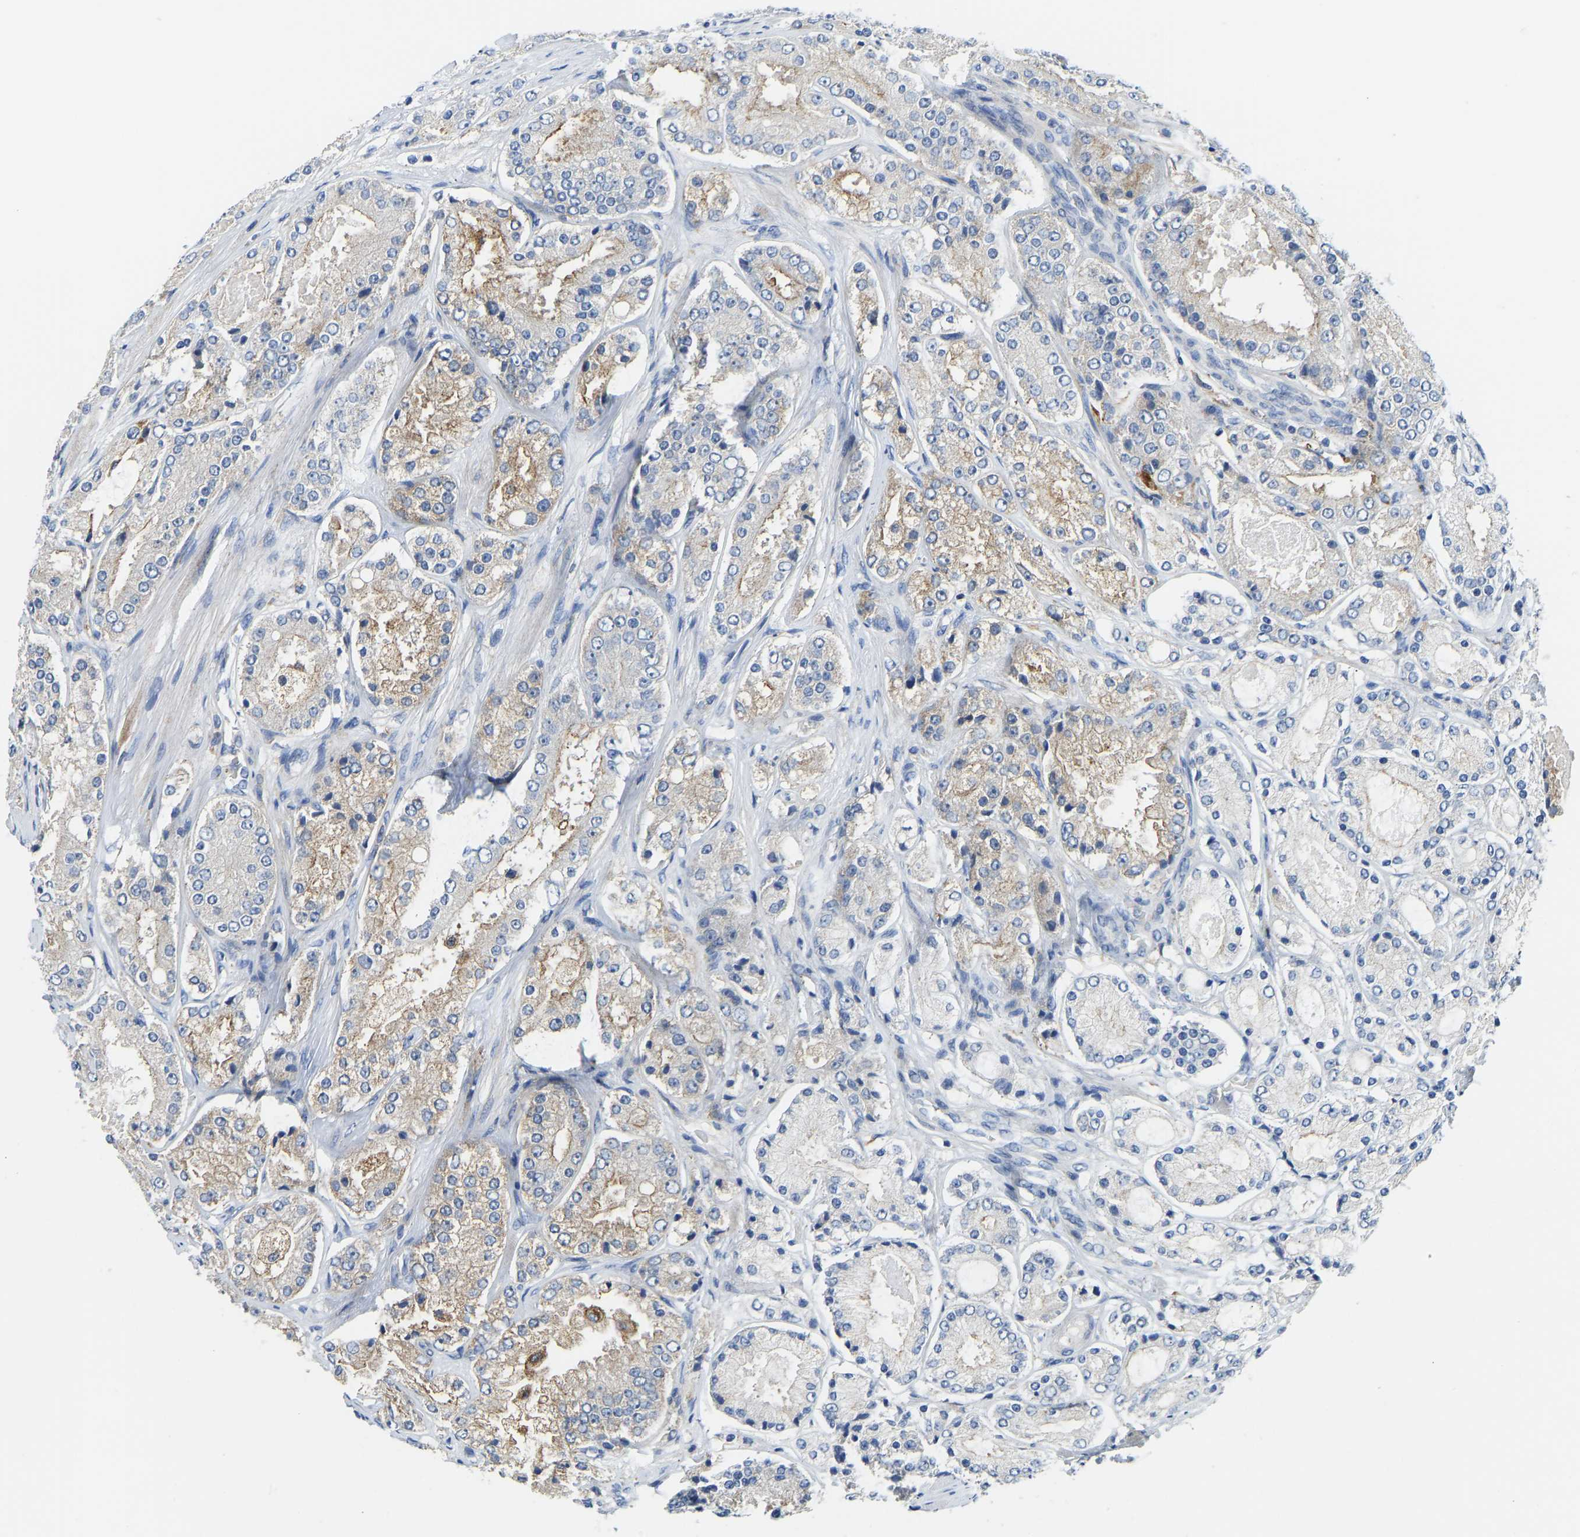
{"staining": {"intensity": "weak", "quantity": "25%-75%", "location": "cytoplasmic/membranous"}, "tissue": "prostate cancer", "cell_type": "Tumor cells", "image_type": "cancer", "snomed": [{"axis": "morphology", "description": "Adenocarcinoma, High grade"}, {"axis": "topography", "description": "Prostate"}], "caption": "Adenocarcinoma (high-grade) (prostate) stained with DAB immunohistochemistry reveals low levels of weak cytoplasmic/membranous staining in about 25%-75% of tumor cells. (Stains: DAB in brown, nuclei in blue, Microscopy: brightfield microscopy at high magnification).", "gene": "ATP6V1E1", "patient": {"sex": "male", "age": 65}}